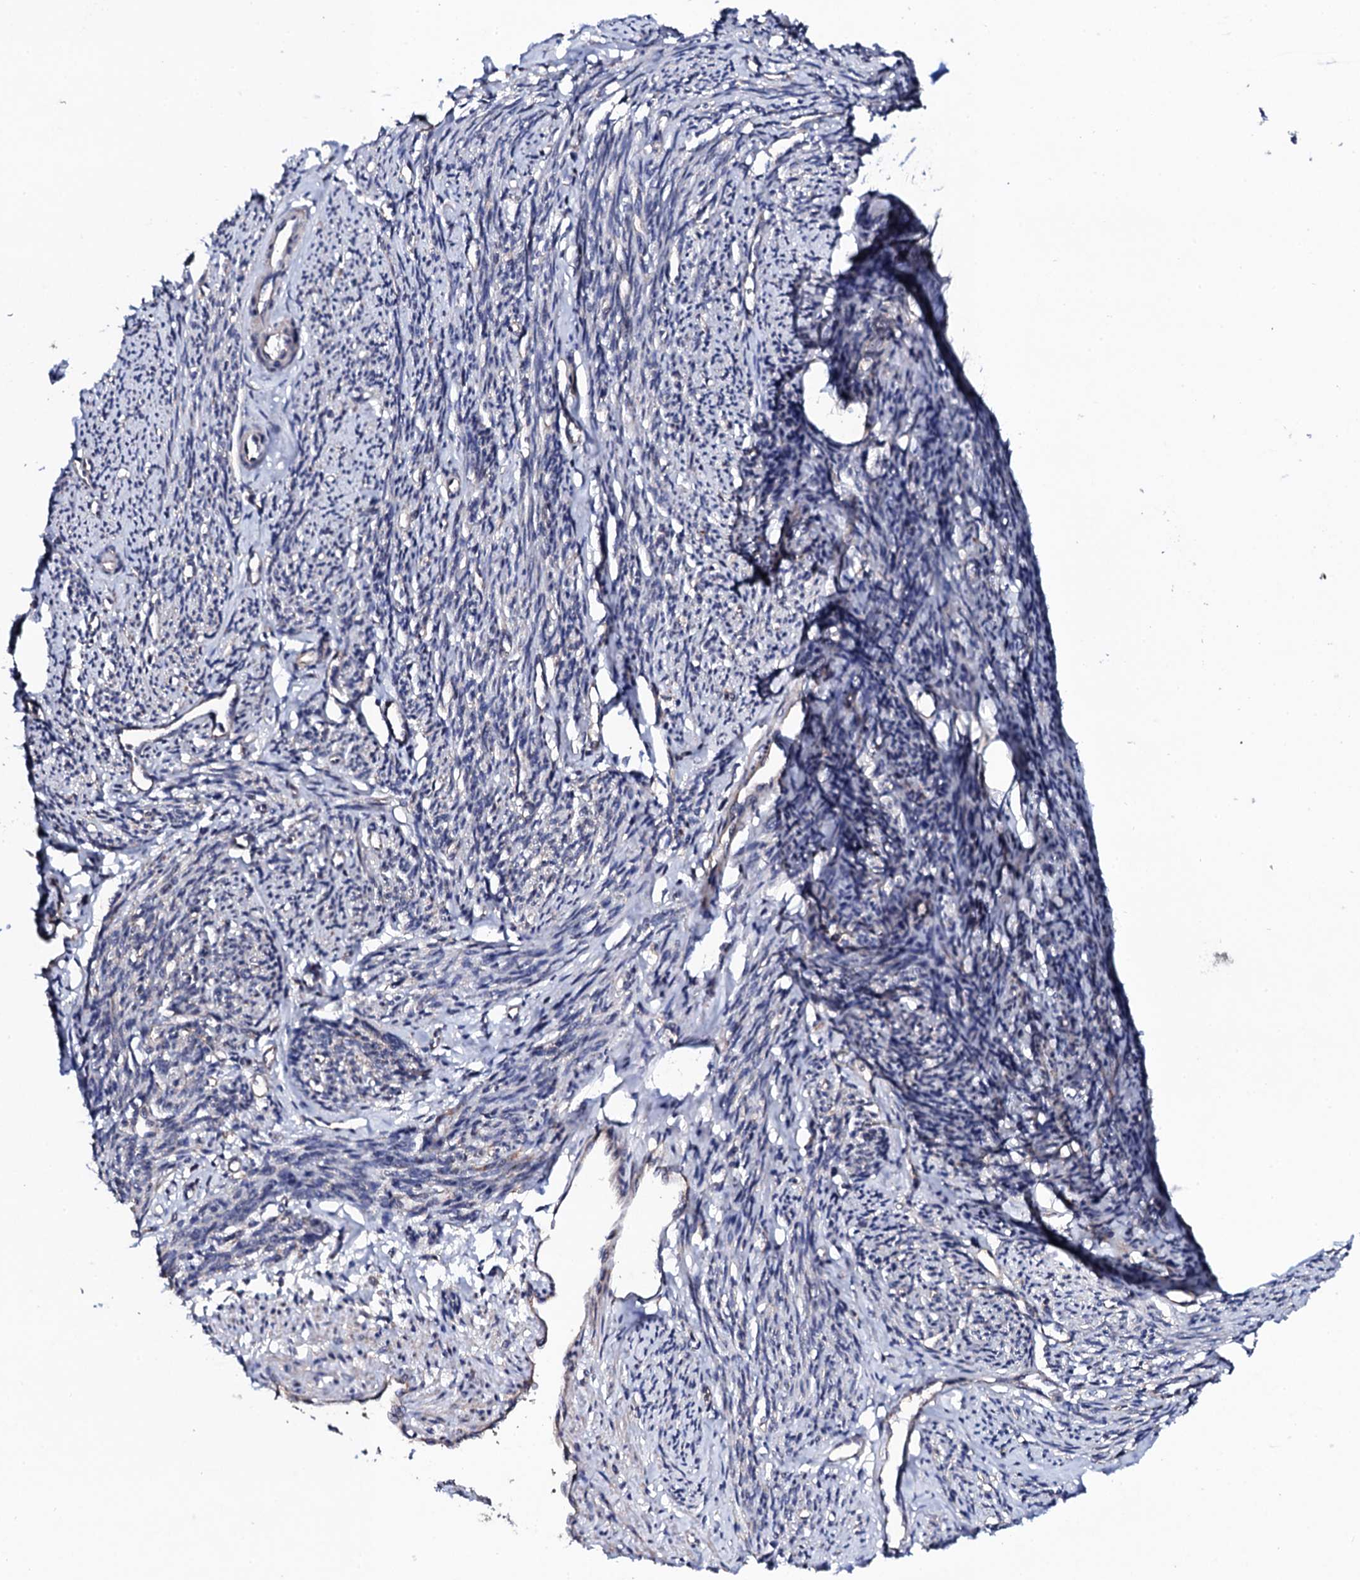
{"staining": {"intensity": "weak", "quantity": "25%-75%", "location": "cytoplasmic/membranous"}, "tissue": "smooth muscle", "cell_type": "Smooth muscle cells", "image_type": "normal", "snomed": [{"axis": "morphology", "description": "Normal tissue, NOS"}, {"axis": "topography", "description": "Smooth muscle"}, {"axis": "topography", "description": "Uterus"}], "caption": "Normal smooth muscle reveals weak cytoplasmic/membranous expression in about 25%-75% of smooth muscle cells, visualized by immunohistochemistry. (DAB IHC with brightfield microscopy, high magnification).", "gene": "IP6K1", "patient": {"sex": "female", "age": 59}}